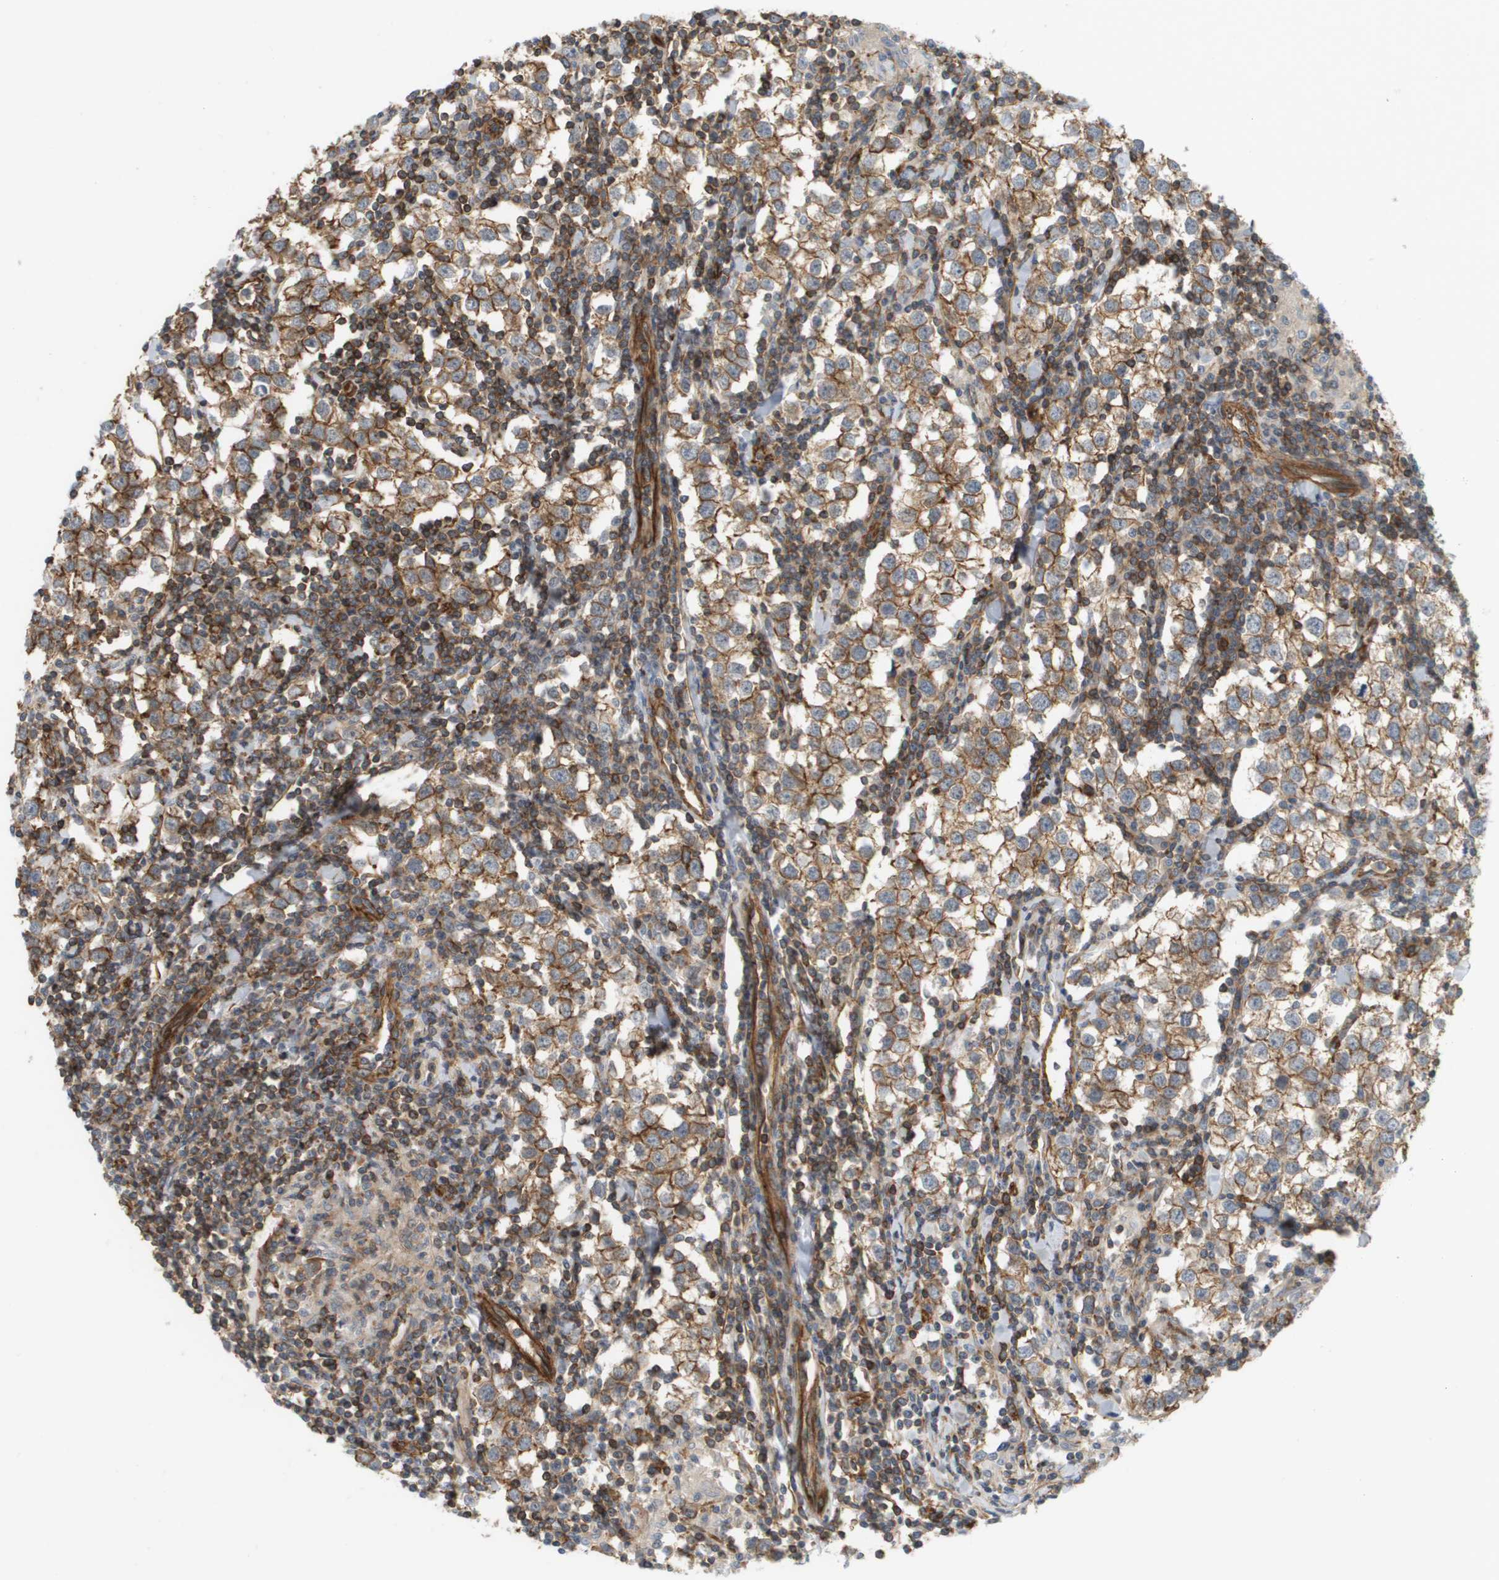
{"staining": {"intensity": "moderate", "quantity": ">75%", "location": "cytoplasmic/membranous"}, "tissue": "testis cancer", "cell_type": "Tumor cells", "image_type": "cancer", "snomed": [{"axis": "morphology", "description": "Seminoma, NOS"}, {"axis": "morphology", "description": "Carcinoma, Embryonal, NOS"}, {"axis": "topography", "description": "Testis"}], "caption": "A brown stain highlights moderate cytoplasmic/membranous positivity of a protein in testis cancer tumor cells.", "gene": "SGMS2", "patient": {"sex": "male", "age": 36}}